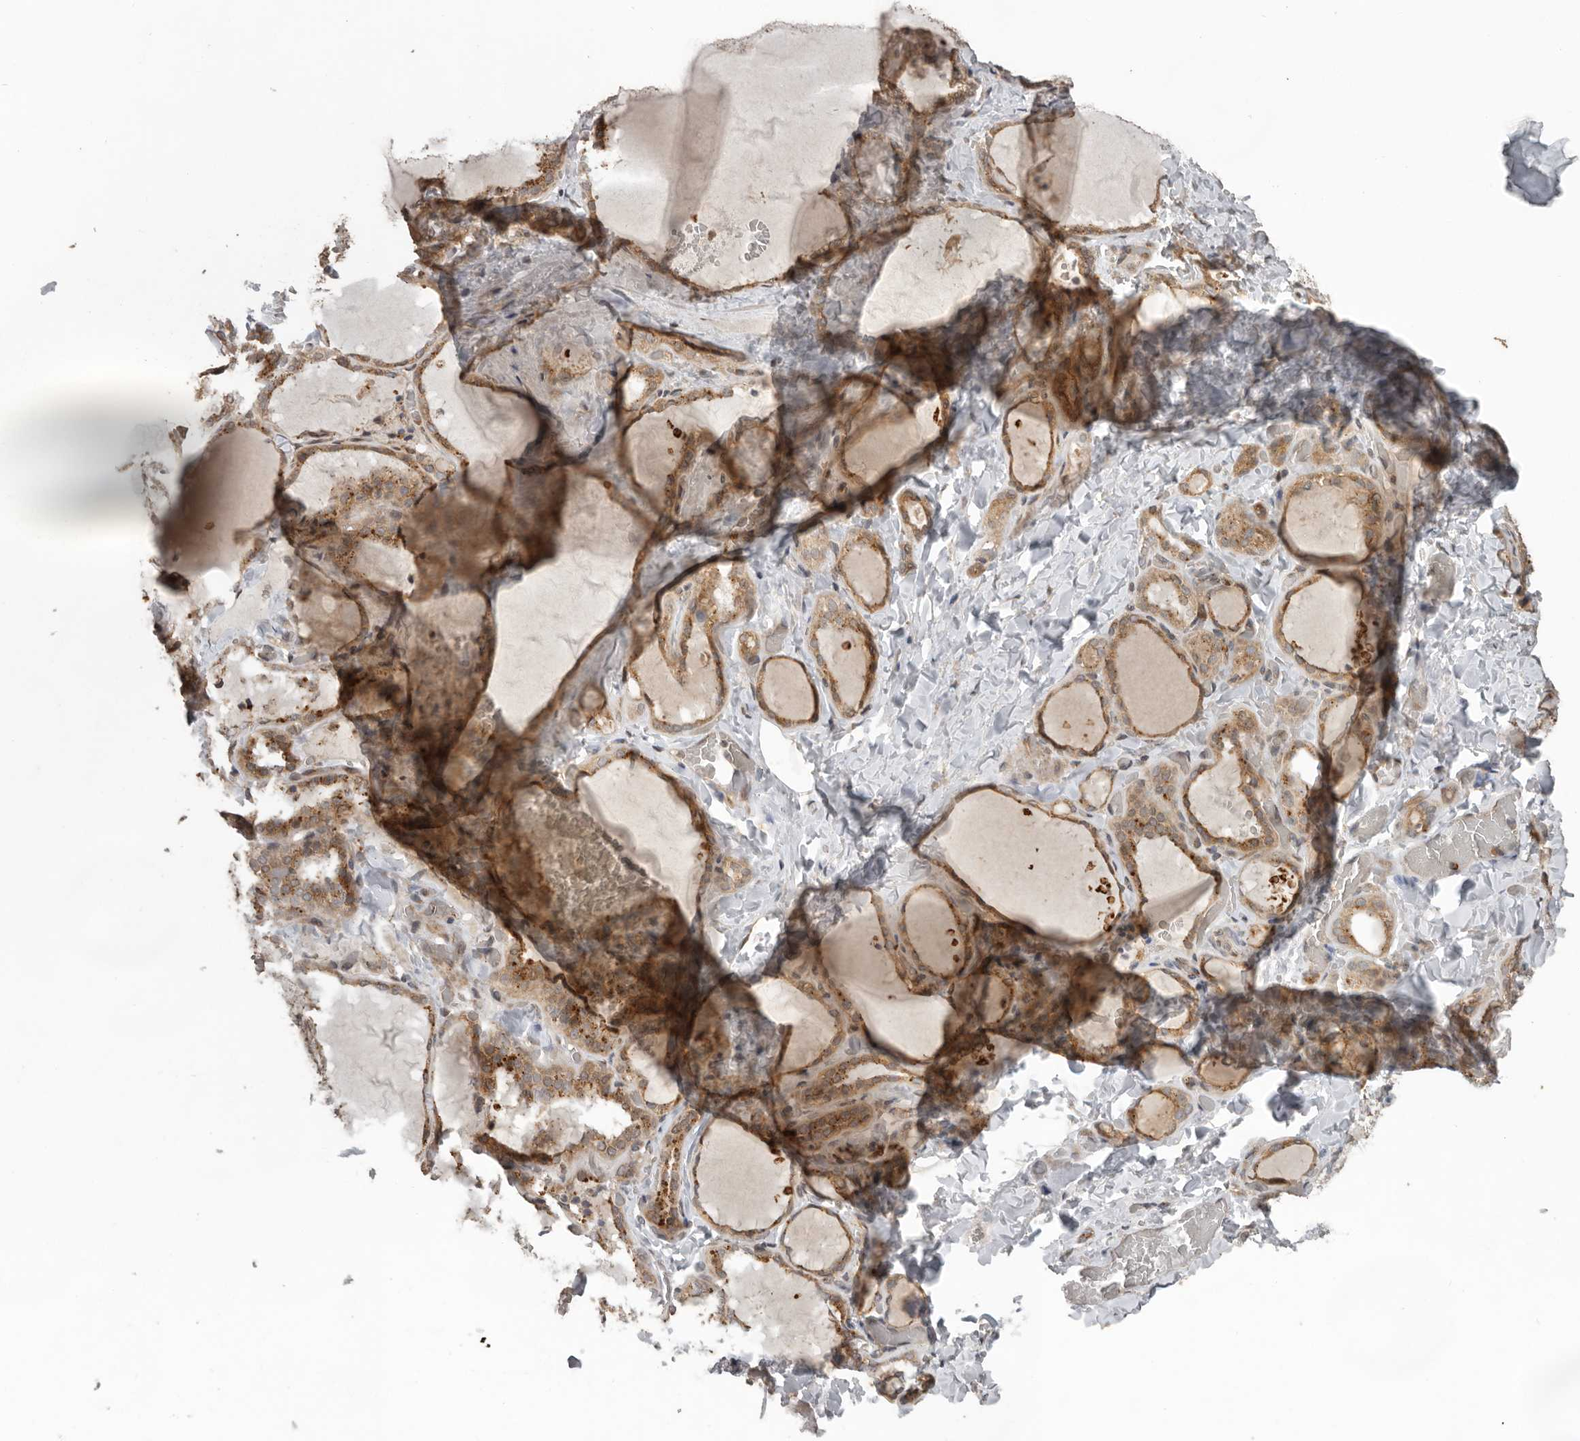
{"staining": {"intensity": "moderate", "quantity": ">75%", "location": "cytoplasmic/membranous"}, "tissue": "thyroid gland", "cell_type": "Glandular cells", "image_type": "normal", "snomed": [{"axis": "morphology", "description": "Normal tissue, NOS"}, {"axis": "topography", "description": "Thyroid gland"}], "caption": "Immunohistochemical staining of benign thyroid gland exhibits medium levels of moderate cytoplasmic/membranous expression in approximately >75% of glandular cells. The protein is shown in brown color, while the nuclei are stained blue.", "gene": "CEP350", "patient": {"sex": "female", "age": 22}}